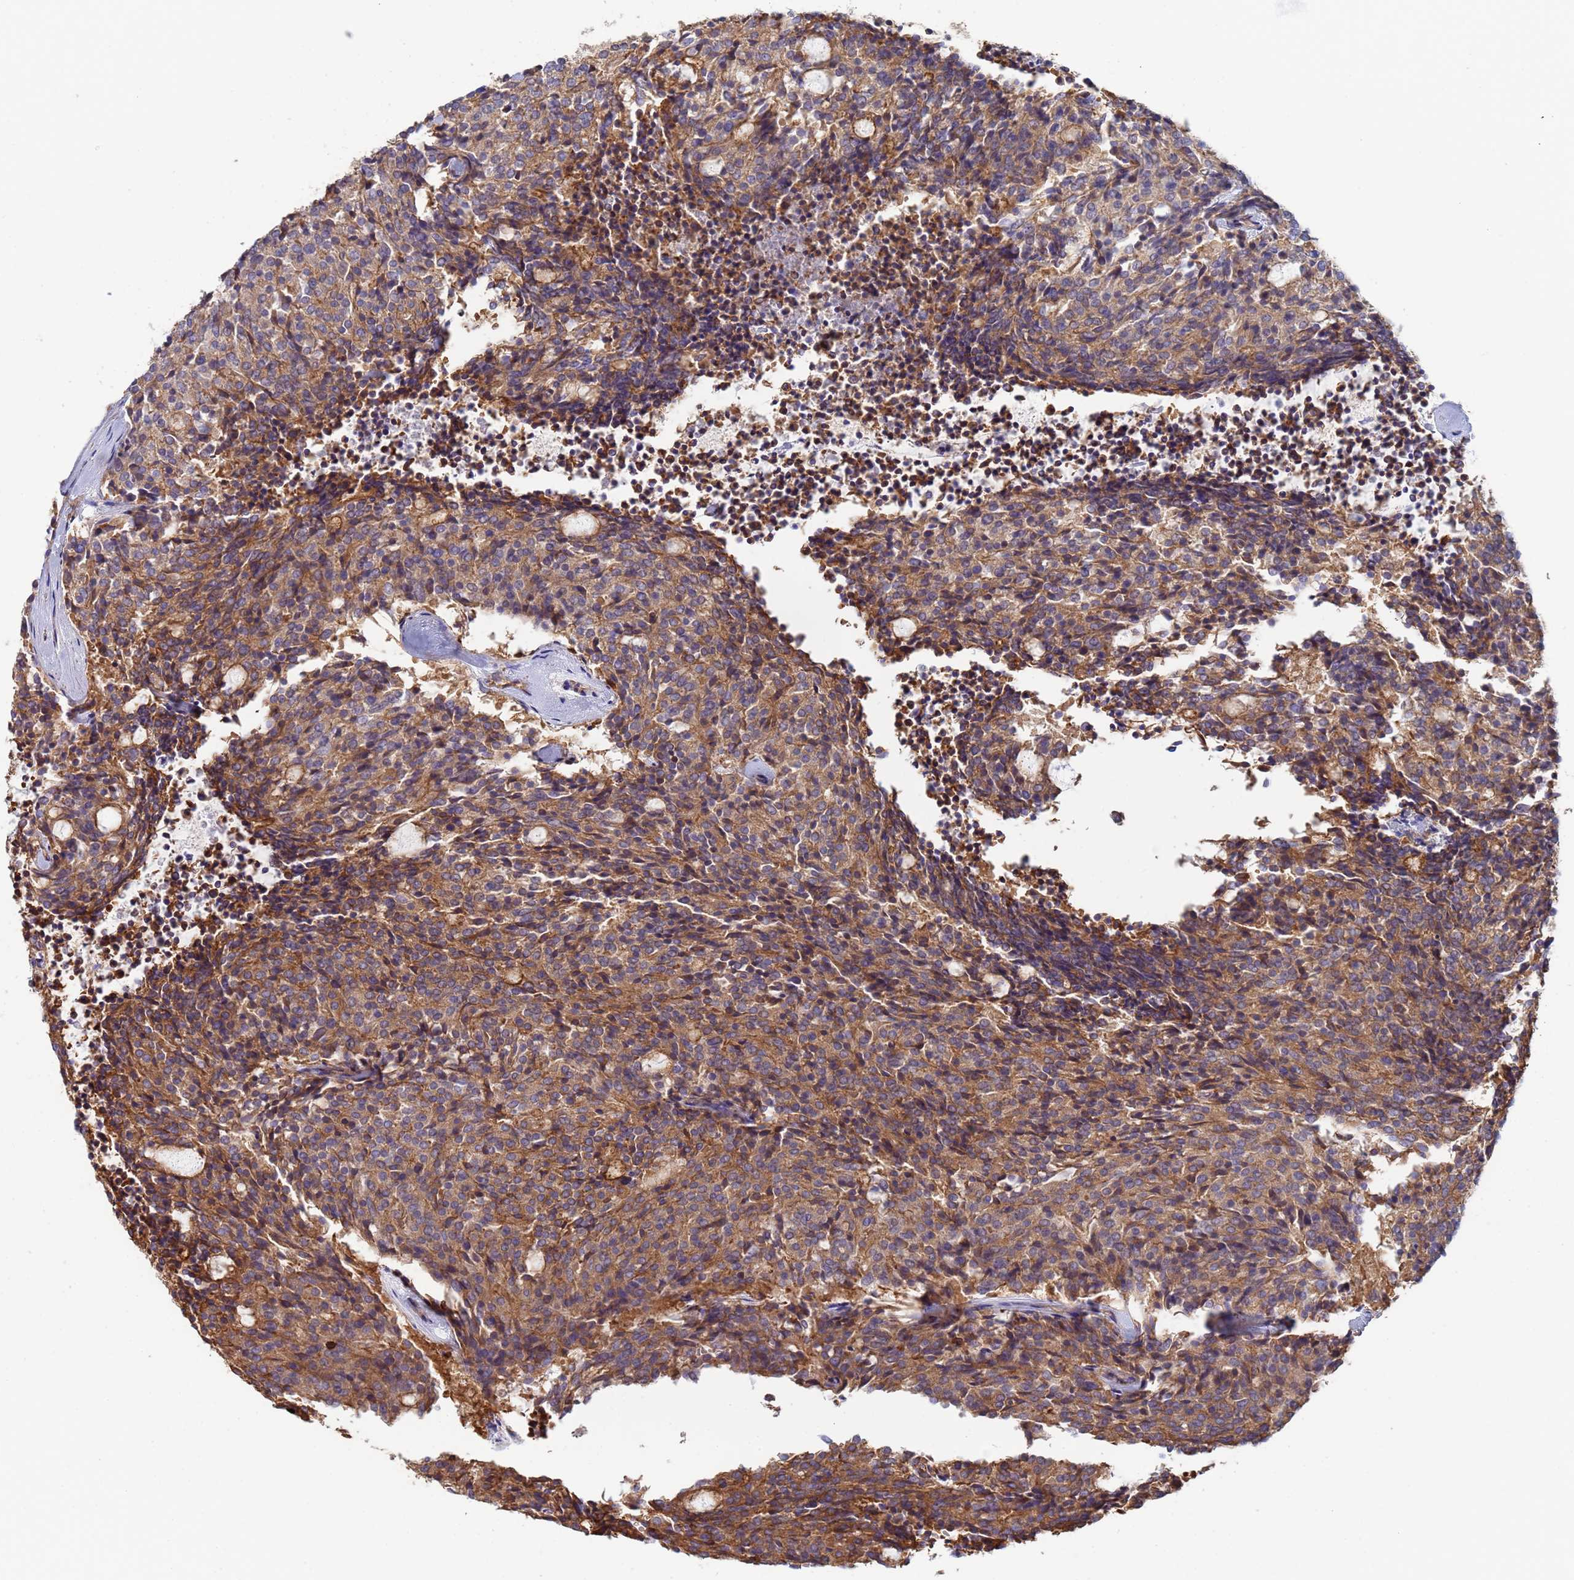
{"staining": {"intensity": "moderate", "quantity": ">75%", "location": "cytoplasmic/membranous"}, "tissue": "carcinoid", "cell_type": "Tumor cells", "image_type": "cancer", "snomed": [{"axis": "morphology", "description": "Carcinoid, malignant, NOS"}, {"axis": "topography", "description": "Pancreas"}], "caption": "Immunohistochemistry image of human malignant carcinoid stained for a protein (brown), which exhibits medium levels of moderate cytoplasmic/membranous staining in approximately >75% of tumor cells.", "gene": "ZNG1B", "patient": {"sex": "female", "age": 54}}